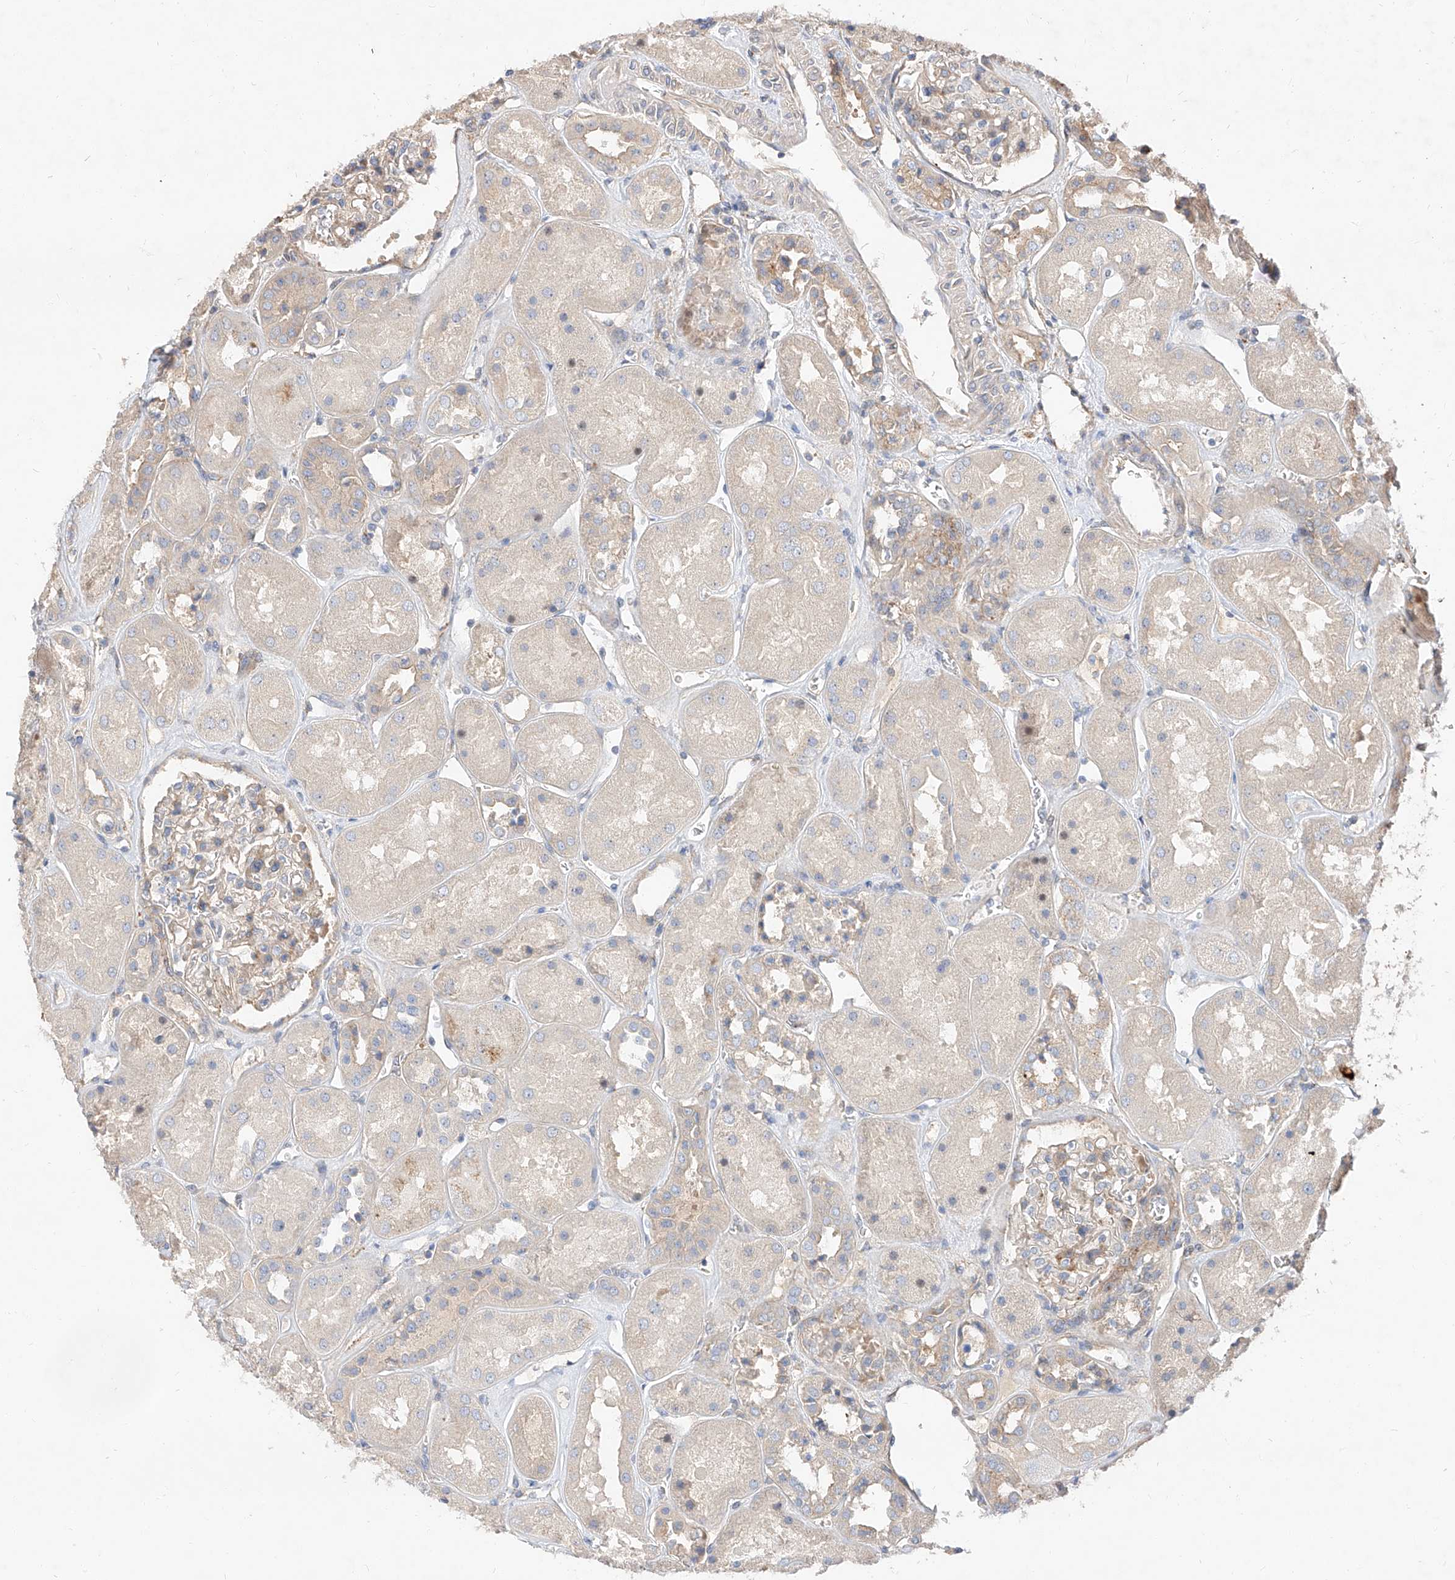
{"staining": {"intensity": "weak", "quantity": "25%-75%", "location": "cytoplasmic/membranous"}, "tissue": "kidney", "cell_type": "Cells in glomeruli", "image_type": "normal", "snomed": [{"axis": "morphology", "description": "Normal tissue, NOS"}, {"axis": "topography", "description": "Kidney"}], "caption": "The immunohistochemical stain labels weak cytoplasmic/membranous staining in cells in glomeruli of normal kidney.", "gene": "DIRAS3", "patient": {"sex": "male", "age": 70}}